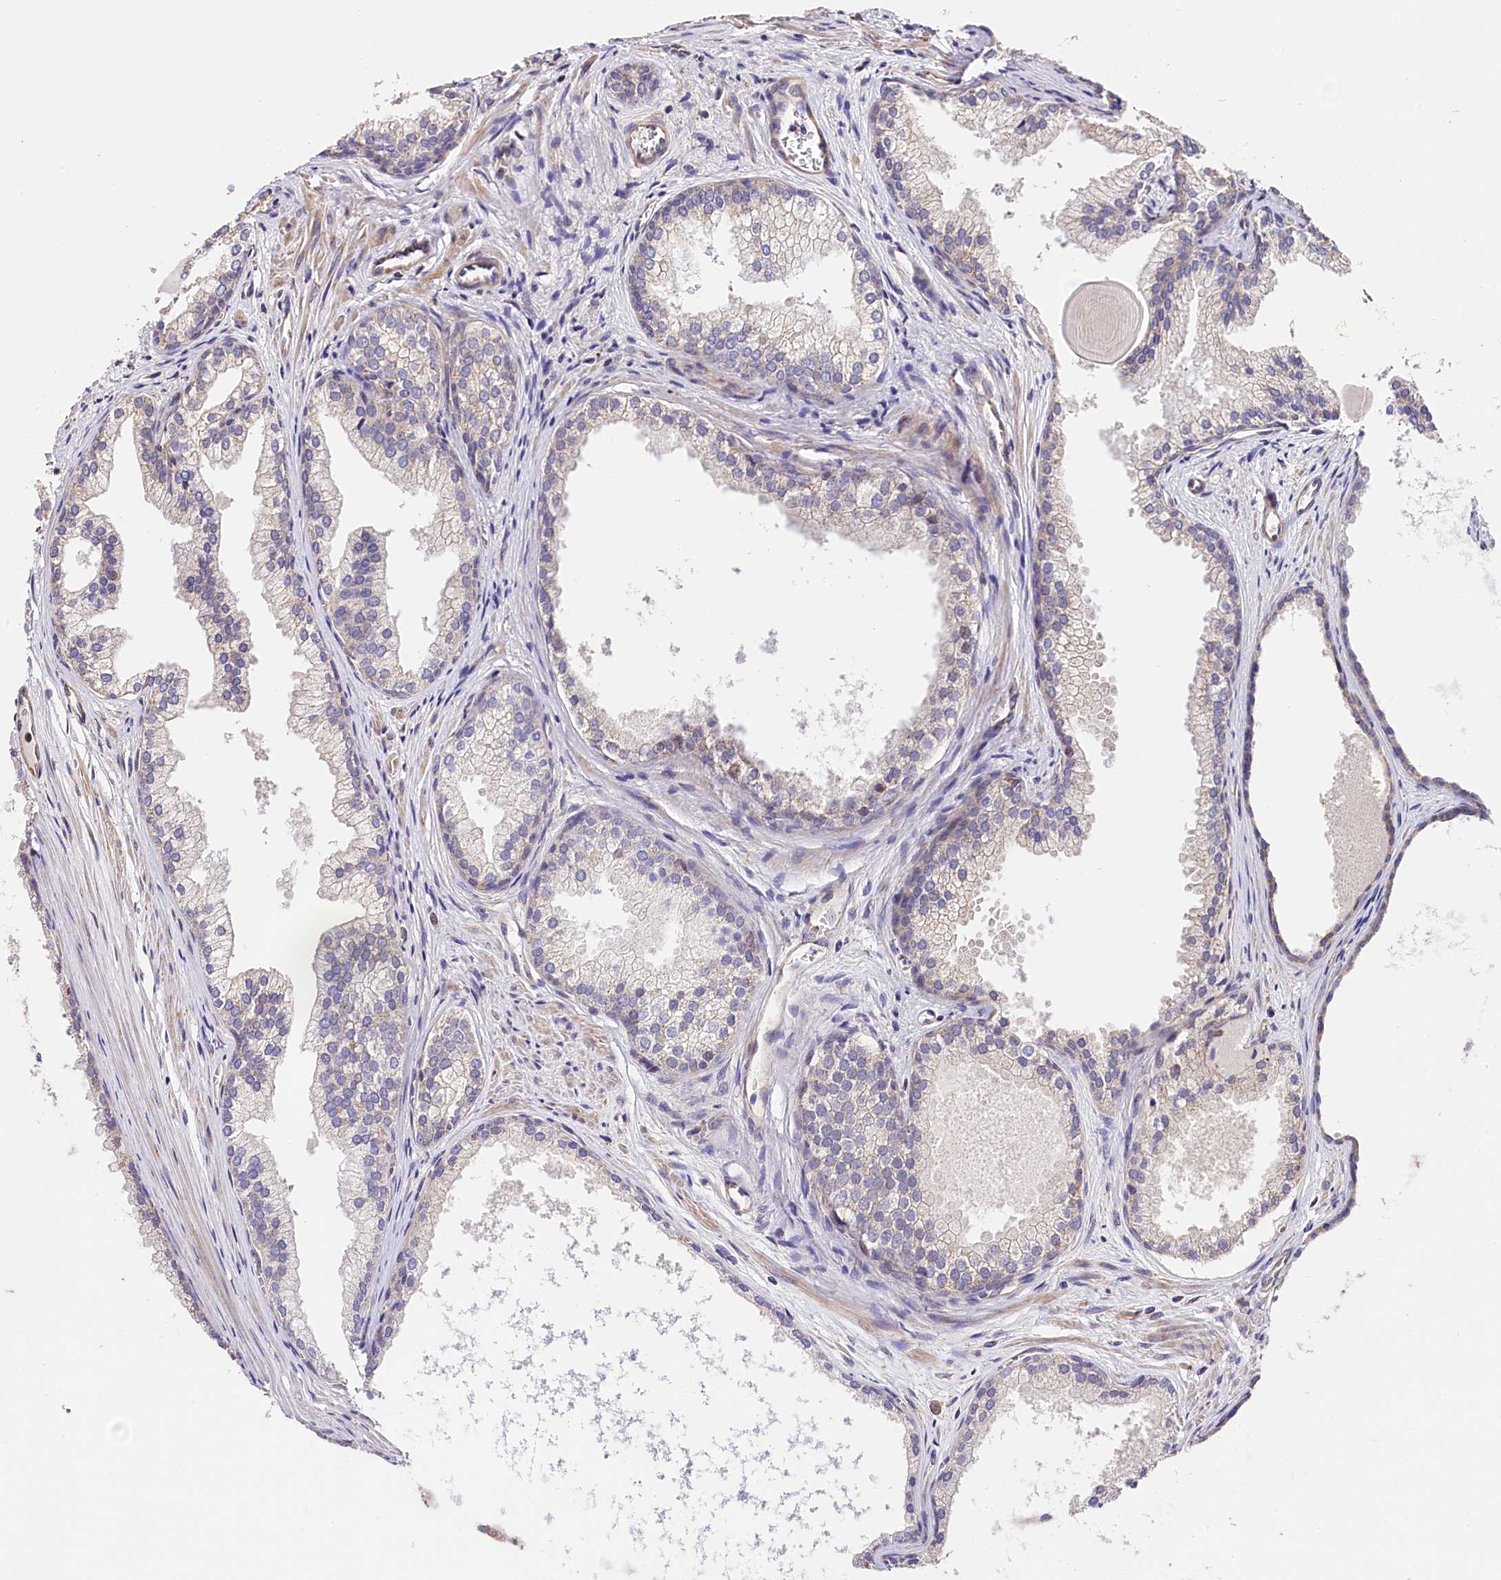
{"staining": {"intensity": "weak", "quantity": "<25%", "location": "cytoplasmic/membranous"}, "tissue": "prostate cancer", "cell_type": "Tumor cells", "image_type": "cancer", "snomed": [{"axis": "morphology", "description": "Adenocarcinoma, Low grade"}, {"axis": "topography", "description": "Prostate"}], "caption": "Prostate cancer (low-grade adenocarcinoma) was stained to show a protein in brown. There is no significant expression in tumor cells. The staining was performed using DAB (3,3'-diaminobenzidine) to visualize the protein expression in brown, while the nuclei were stained in blue with hematoxylin (Magnification: 20x).", "gene": "ACAA2", "patient": {"sex": "male", "age": 54}}